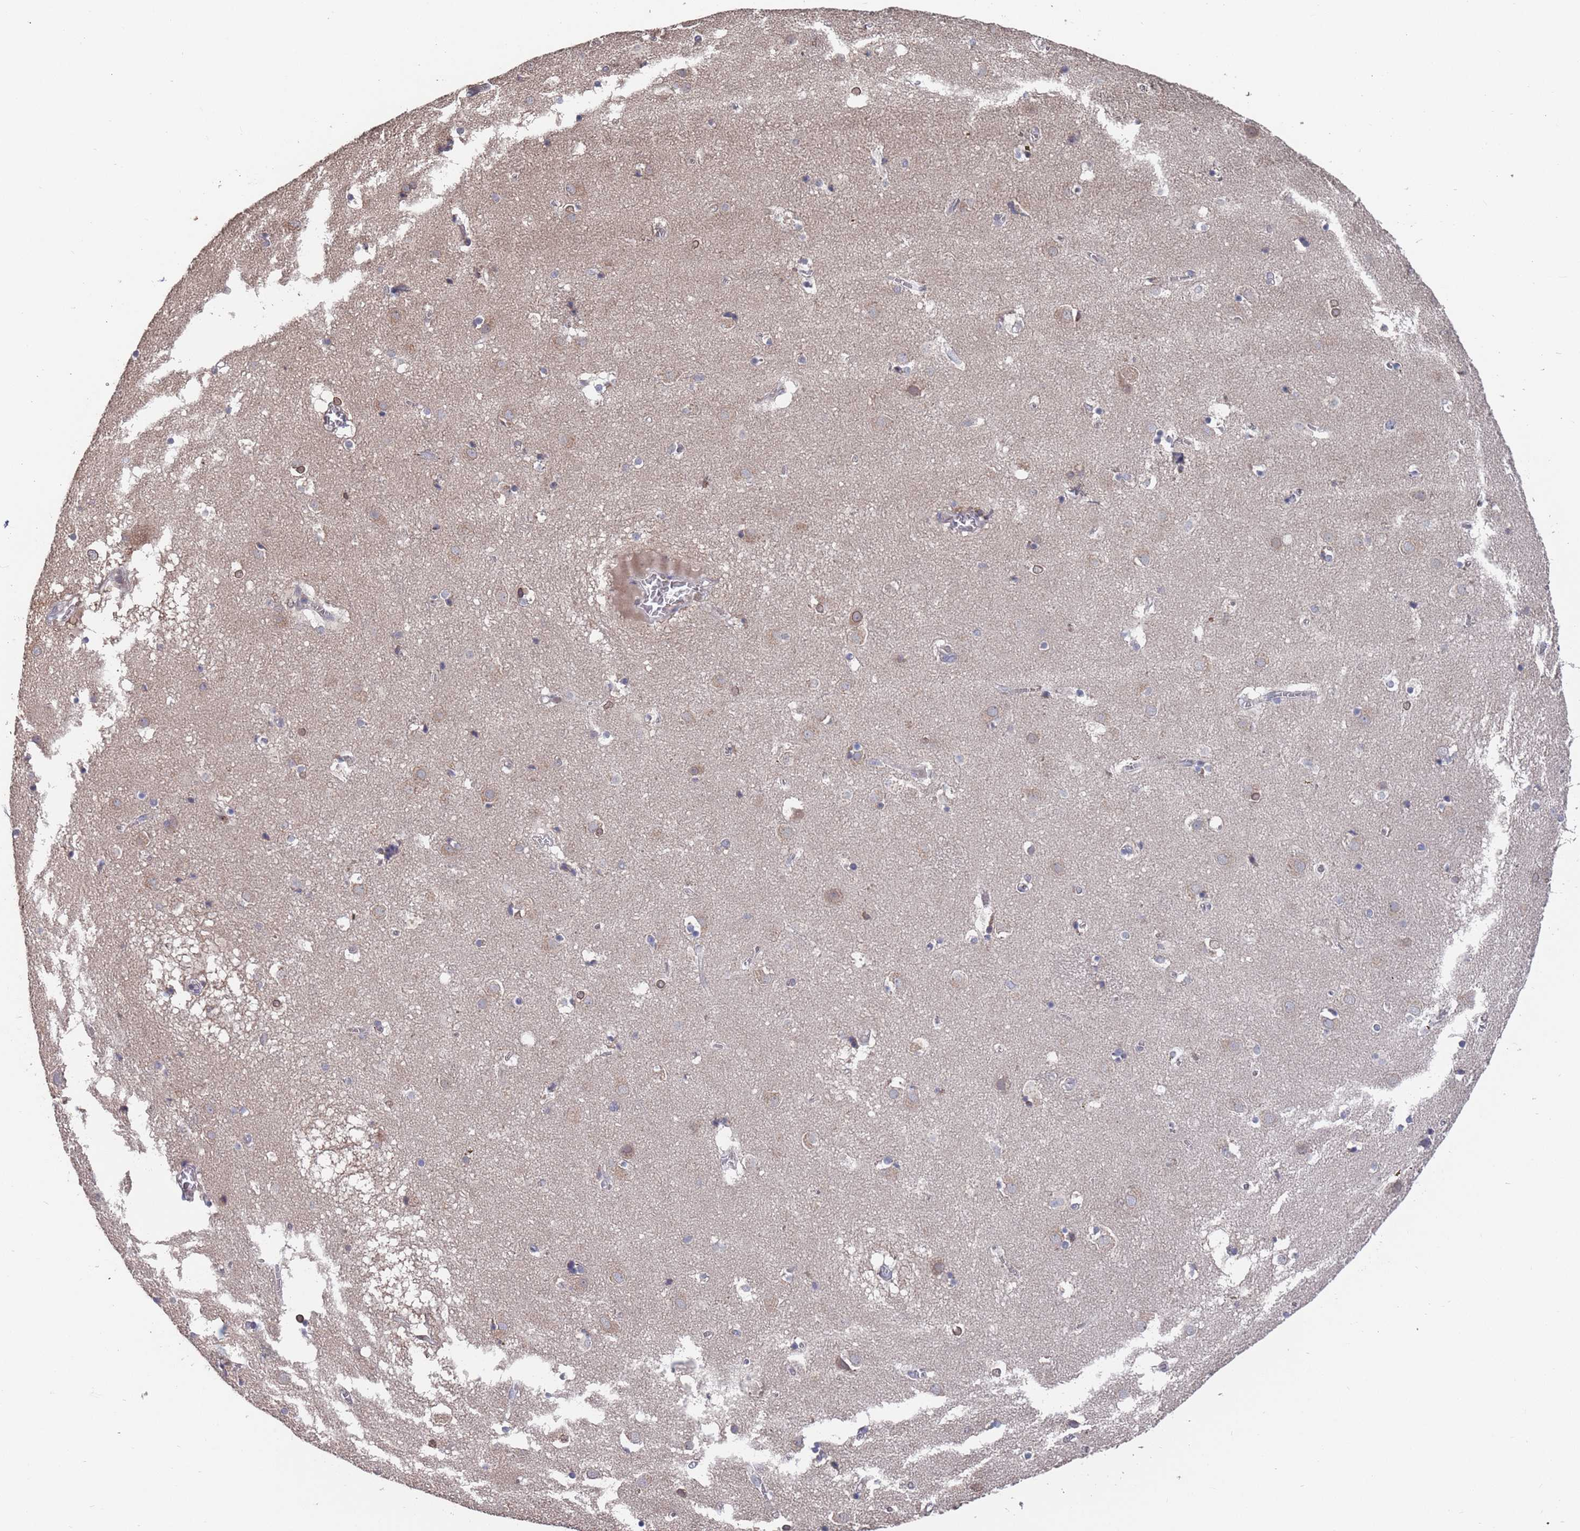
{"staining": {"intensity": "weak", "quantity": "<25%", "location": "cytoplasmic/membranous"}, "tissue": "caudate", "cell_type": "Glial cells", "image_type": "normal", "snomed": [{"axis": "morphology", "description": "Normal tissue, NOS"}, {"axis": "topography", "description": "Lateral ventricle wall"}], "caption": "Immunohistochemistry (IHC) of normal caudate exhibits no expression in glial cells.", "gene": "SDHAF3", "patient": {"sex": "male", "age": 70}}